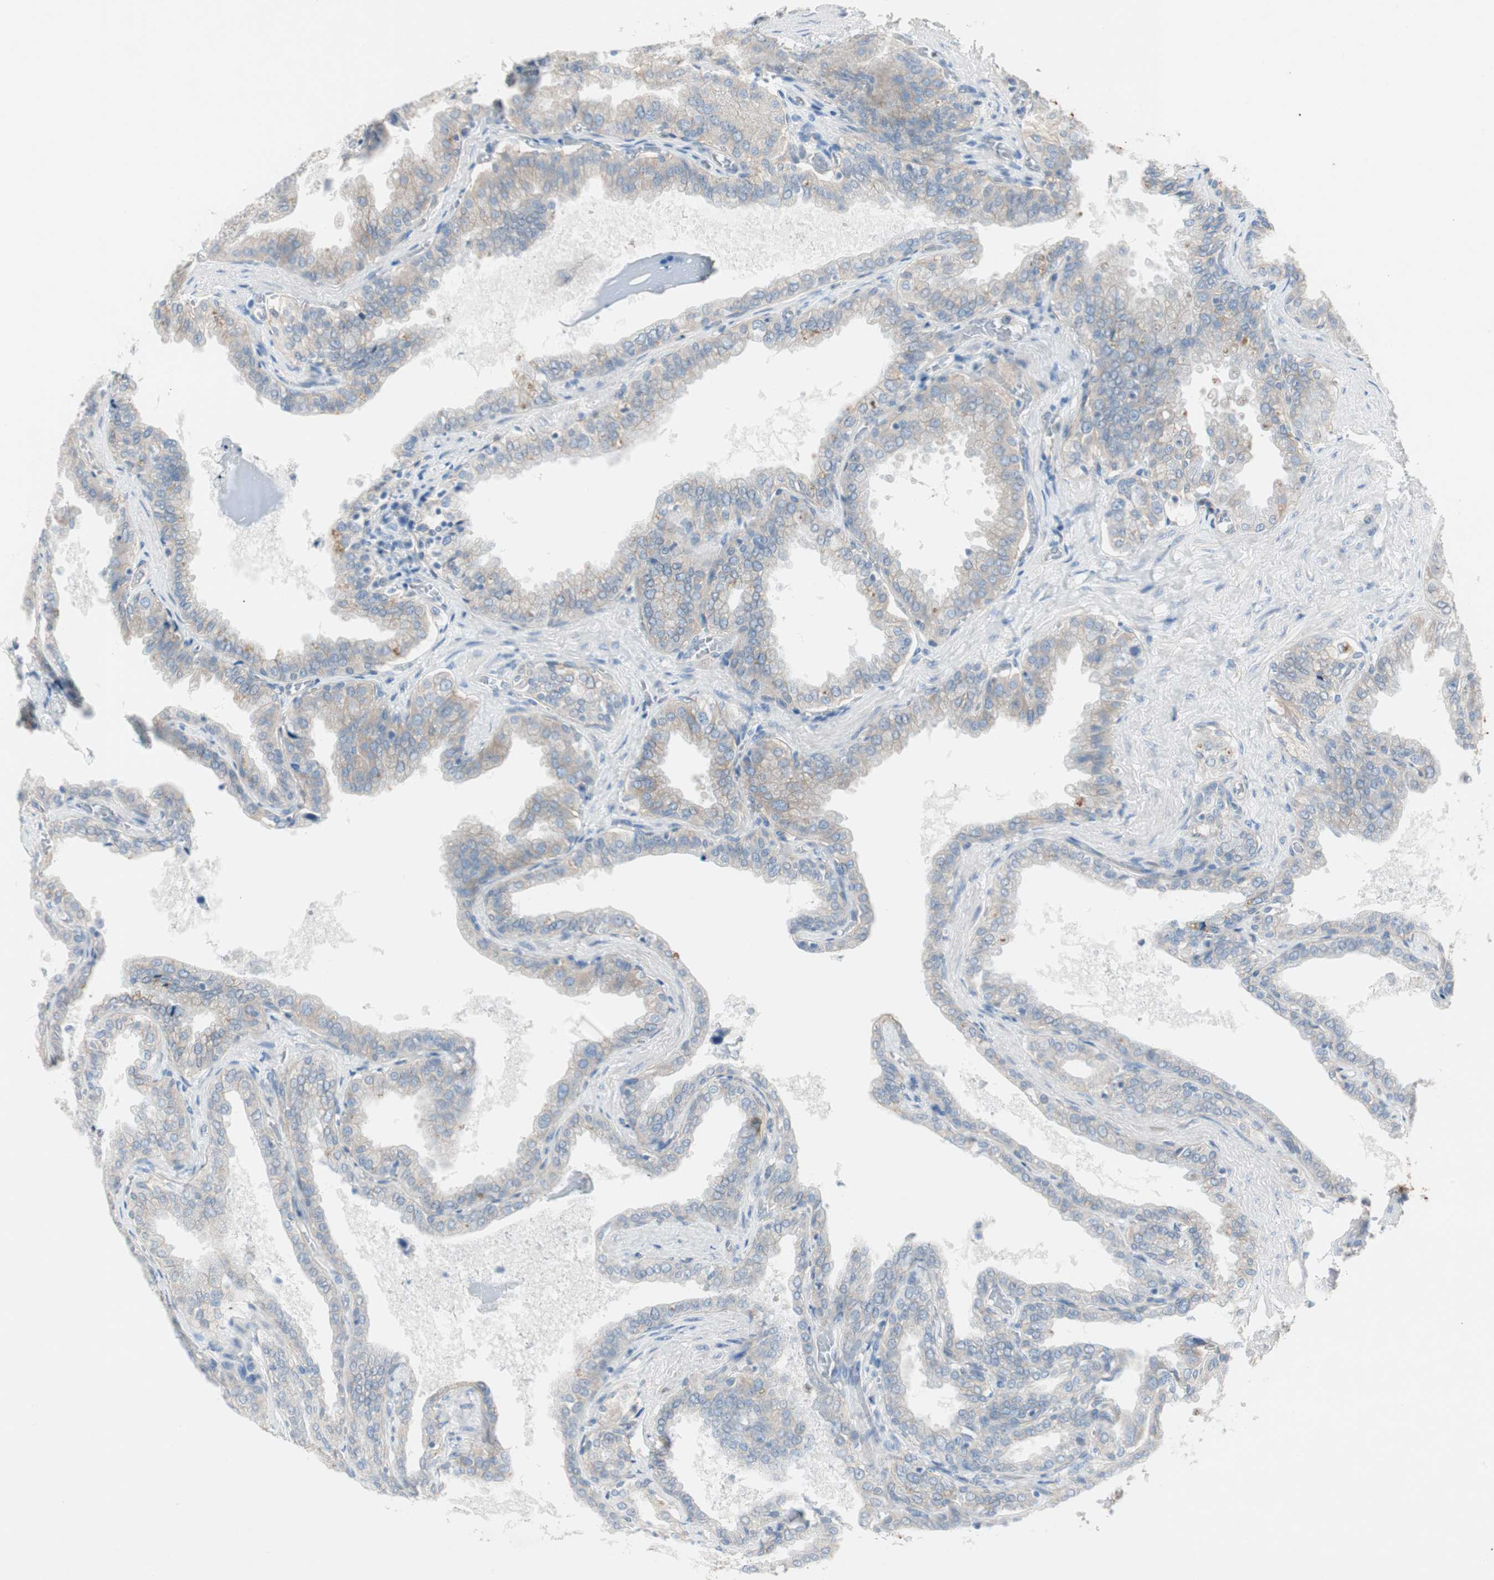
{"staining": {"intensity": "weak", "quantity": ">75%", "location": "cytoplasmic/membranous"}, "tissue": "seminal vesicle", "cell_type": "Glandular cells", "image_type": "normal", "snomed": [{"axis": "morphology", "description": "Normal tissue, NOS"}, {"axis": "topography", "description": "Seminal veicle"}], "caption": "The photomicrograph shows immunohistochemical staining of unremarkable seminal vesicle. There is weak cytoplasmic/membranous positivity is appreciated in about >75% of glandular cells.", "gene": "CDK3", "patient": {"sex": "male", "age": 46}}